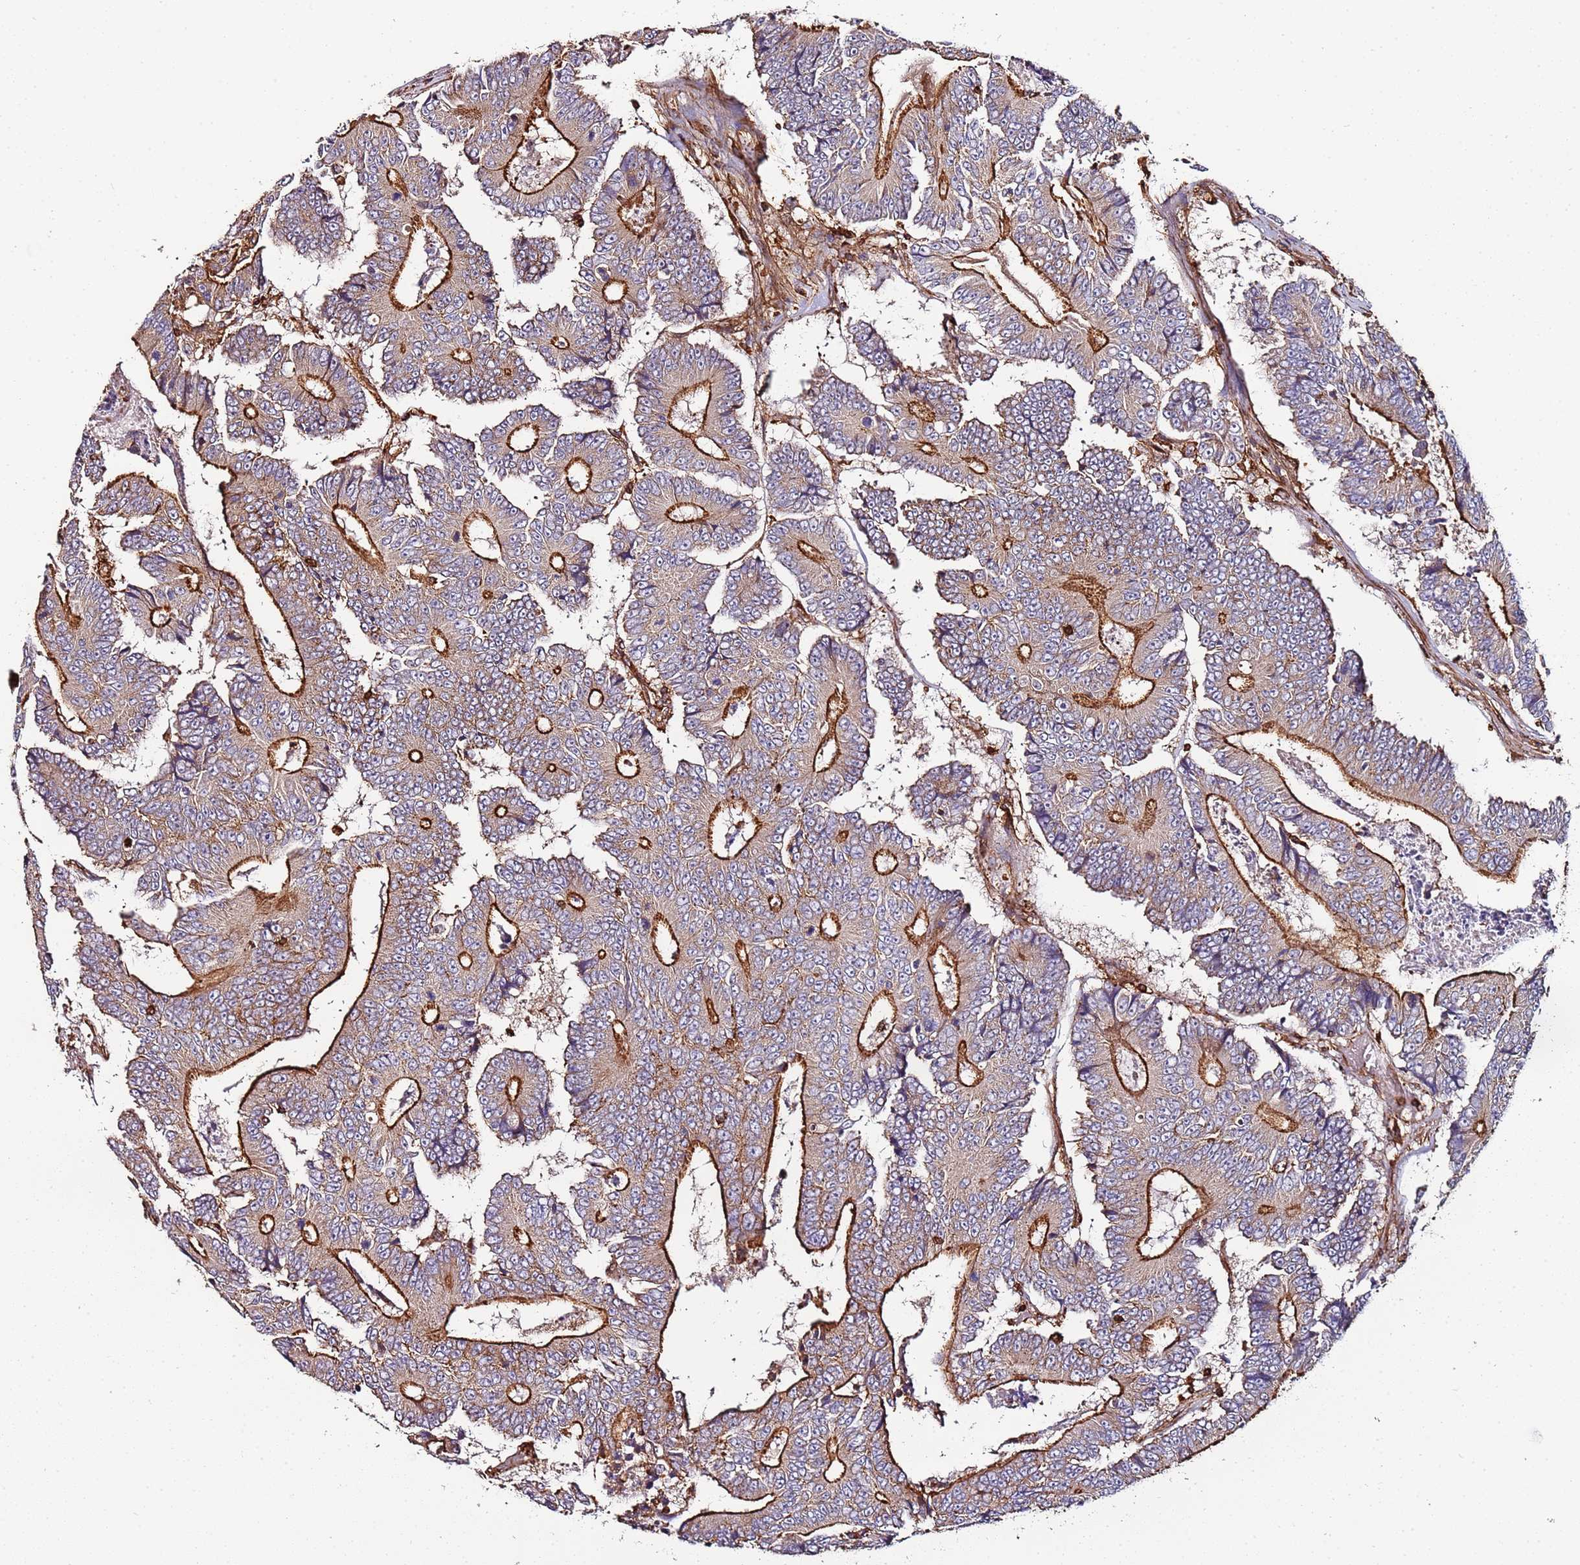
{"staining": {"intensity": "strong", "quantity": "25%-75%", "location": "cytoplasmic/membranous"}, "tissue": "colorectal cancer", "cell_type": "Tumor cells", "image_type": "cancer", "snomed": [{"axis": "morphology", "description": "Adenocarcinoma, NOS"}, {"axis": "topography", "description": "Colon"}], "caption": "This image shows colorectal adenocarcinoma stained with immunohistochemistry to label a protein in brown. The cytoplasmic/membranous of tumor cells show strong positivity for the protein. Nuclei are counter-stained blue.", "gene": "CYP2U1", "patient": {"sex": "male", "age": 83}}